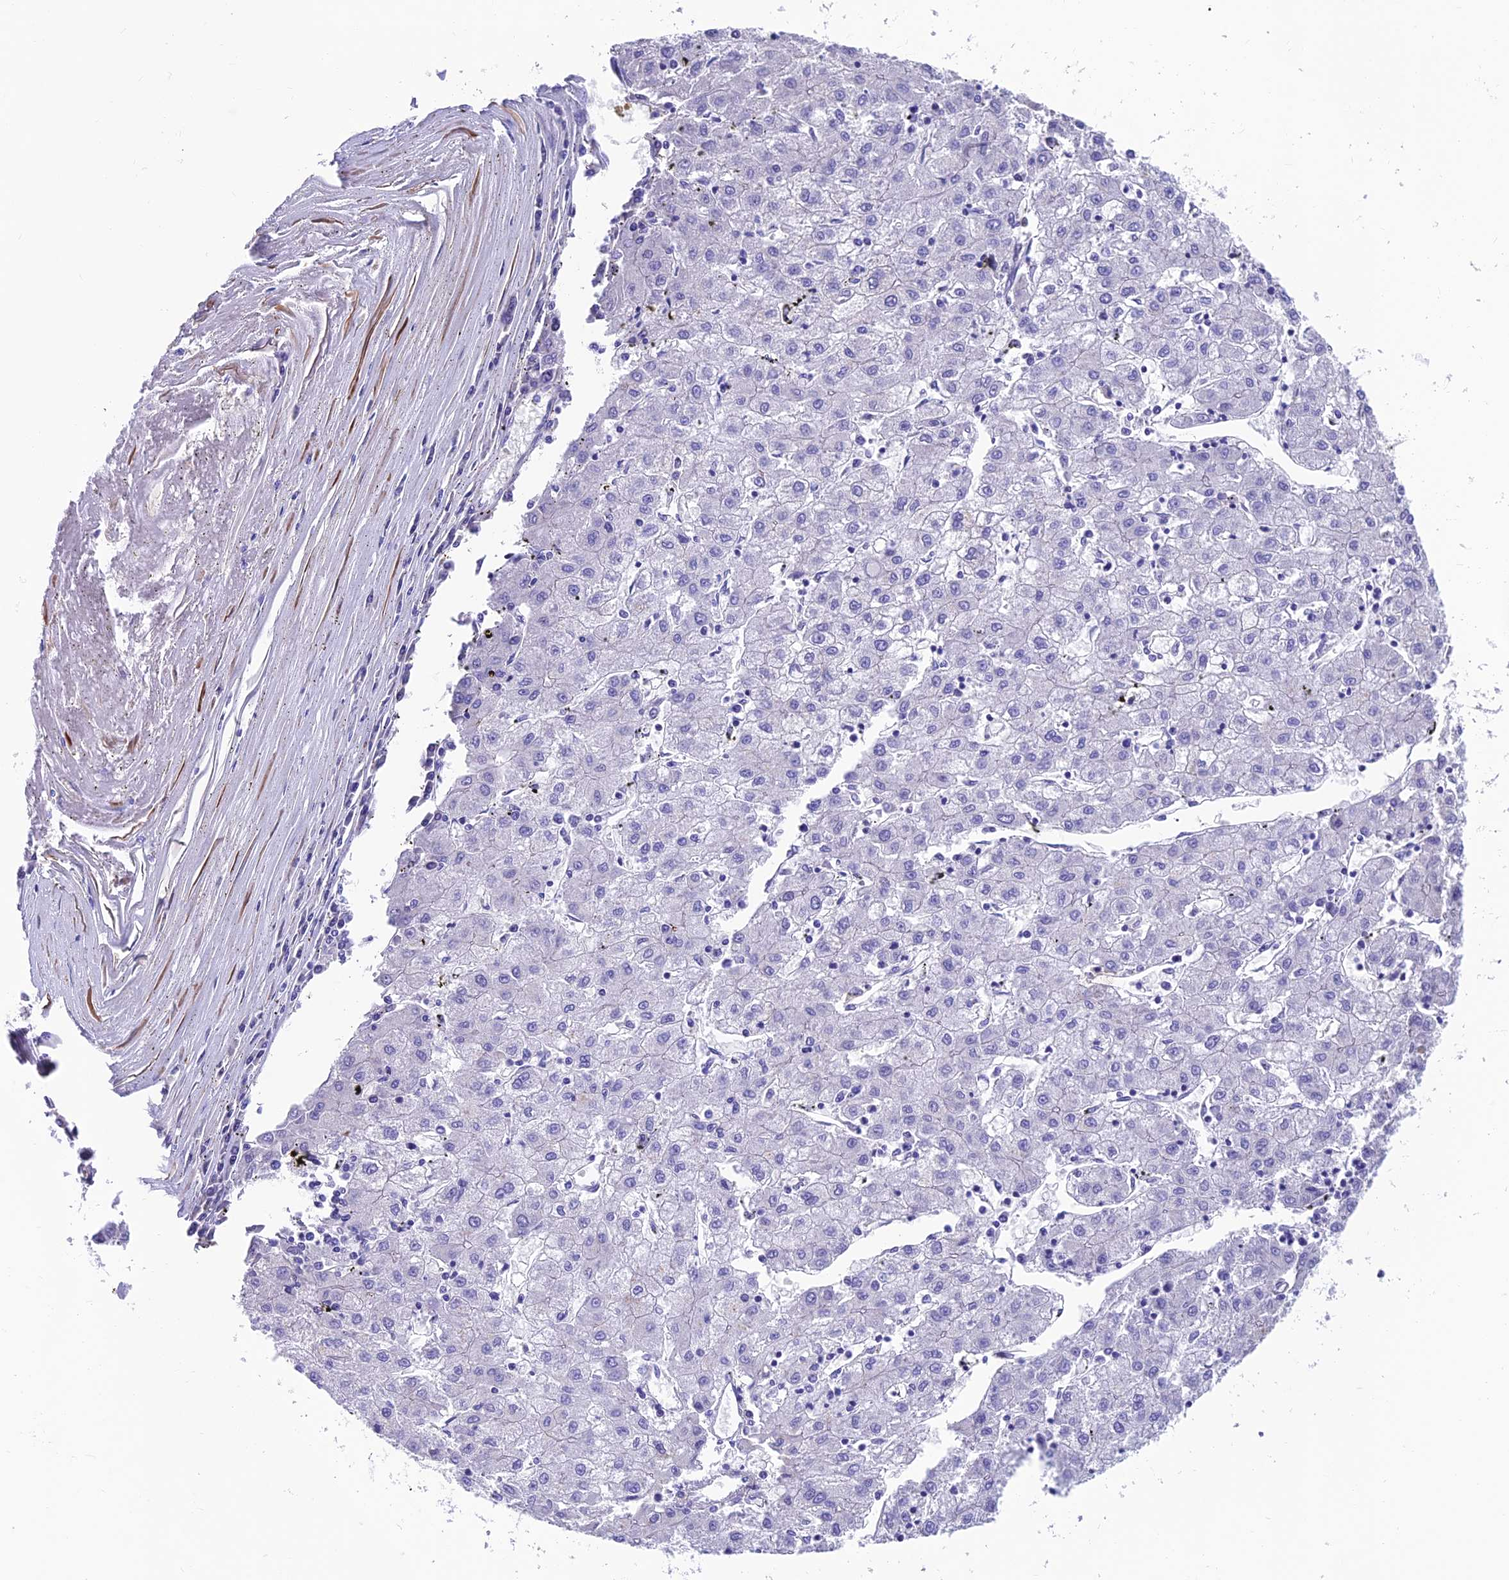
{"staining": {"intensity": "negative", "quantity": "none", "location": "none"}, "tissue": "liver cancer", "cell_type": "Tumor cells", "image_type": "cancer", "snomed": [{"axis": "morphology", "description": "Carcinoma, Hepatocellular, NOS"}, {"axis": "topography", "description": "Liver"}], "caption": "There is no significant expression in tumor cells of hepatocellular carcinoma (liver).", "gene": "GNG11", "patient": {"sex": "male", "age": 72}}